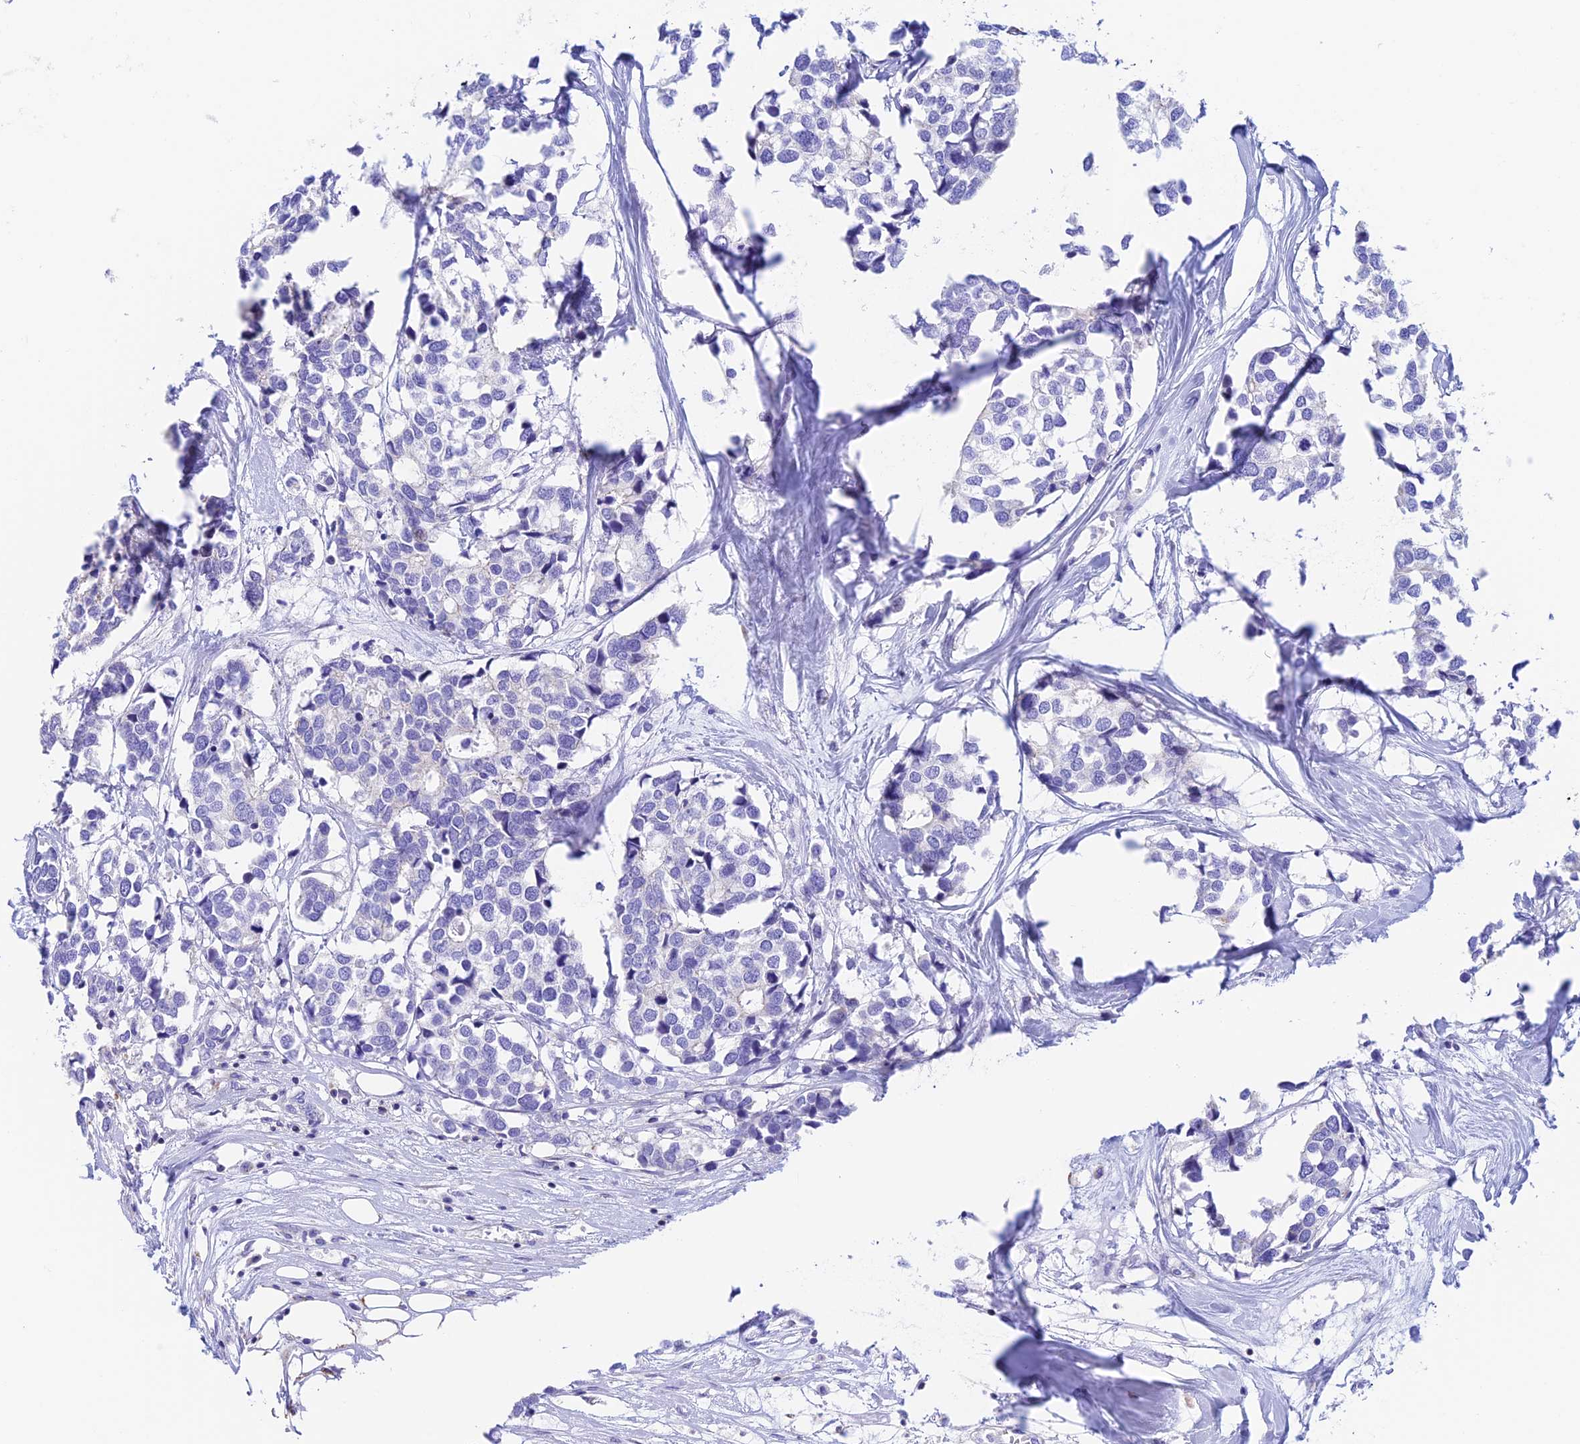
{"staining": {"intensity": "negative", "quantity": "none", "location": "none"}, "tissue": "breast cancer", "cell_type": "Tumor cells", "image_type": "cancer", "snomed": [{"axis": "morphology", "description": "Duct carcinoma"}, {"axis": "topography", "description": "Breast"}], "caption": "A photomicrograph of breast cancer (intraductal carcinoma) stained for a protein displays no brown staining in tumor cells. Brightfield microscopy of immunohistochemistry (IHC) stained with DAB (3,3'-diaminobenzidine) (brown) and hematoxylin (blue), captured at high magnification.", "gene": "PRIM1", "patient": {"sex": "female", "age": 83}}